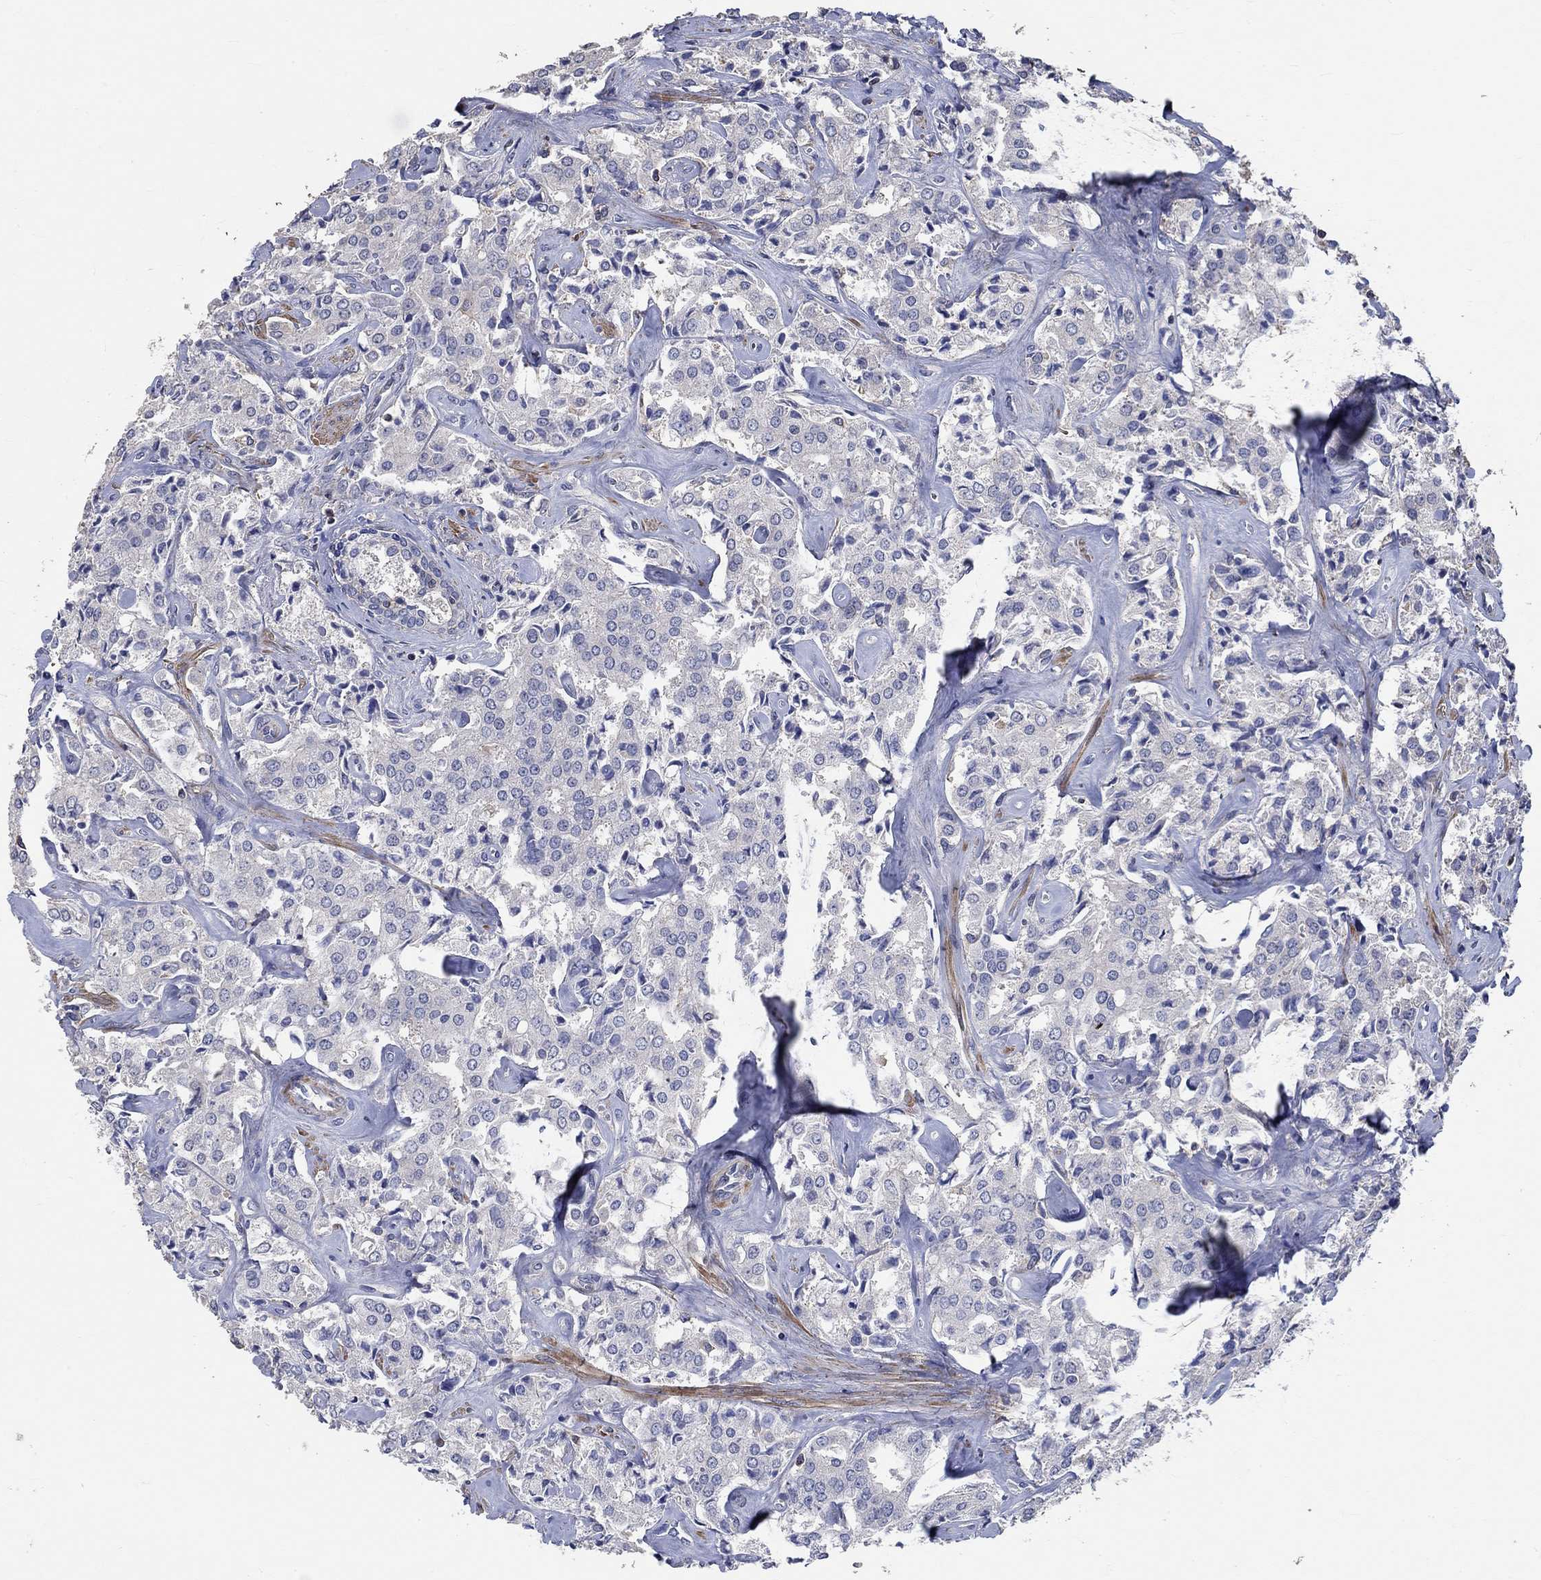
{"staining": {"intensity": "negative", "quantity": "none", "location": "none"}, "tissue": "prostate cancer", "cell_type": "Tumor cells", "image_type": "cancer", "snomed": [{"axis": "morphology", "description": "Adenocarcinoma, NOS"}, {"axis": "topography", "description": "Prostate"}], "caption": "Immunohistochemical staining of adenocarcinoma (prostate) reveals no significant staining in tumor cells.", "gene": "TNFAIP8L3", "patient": {"sex": "male", "age": 66}}